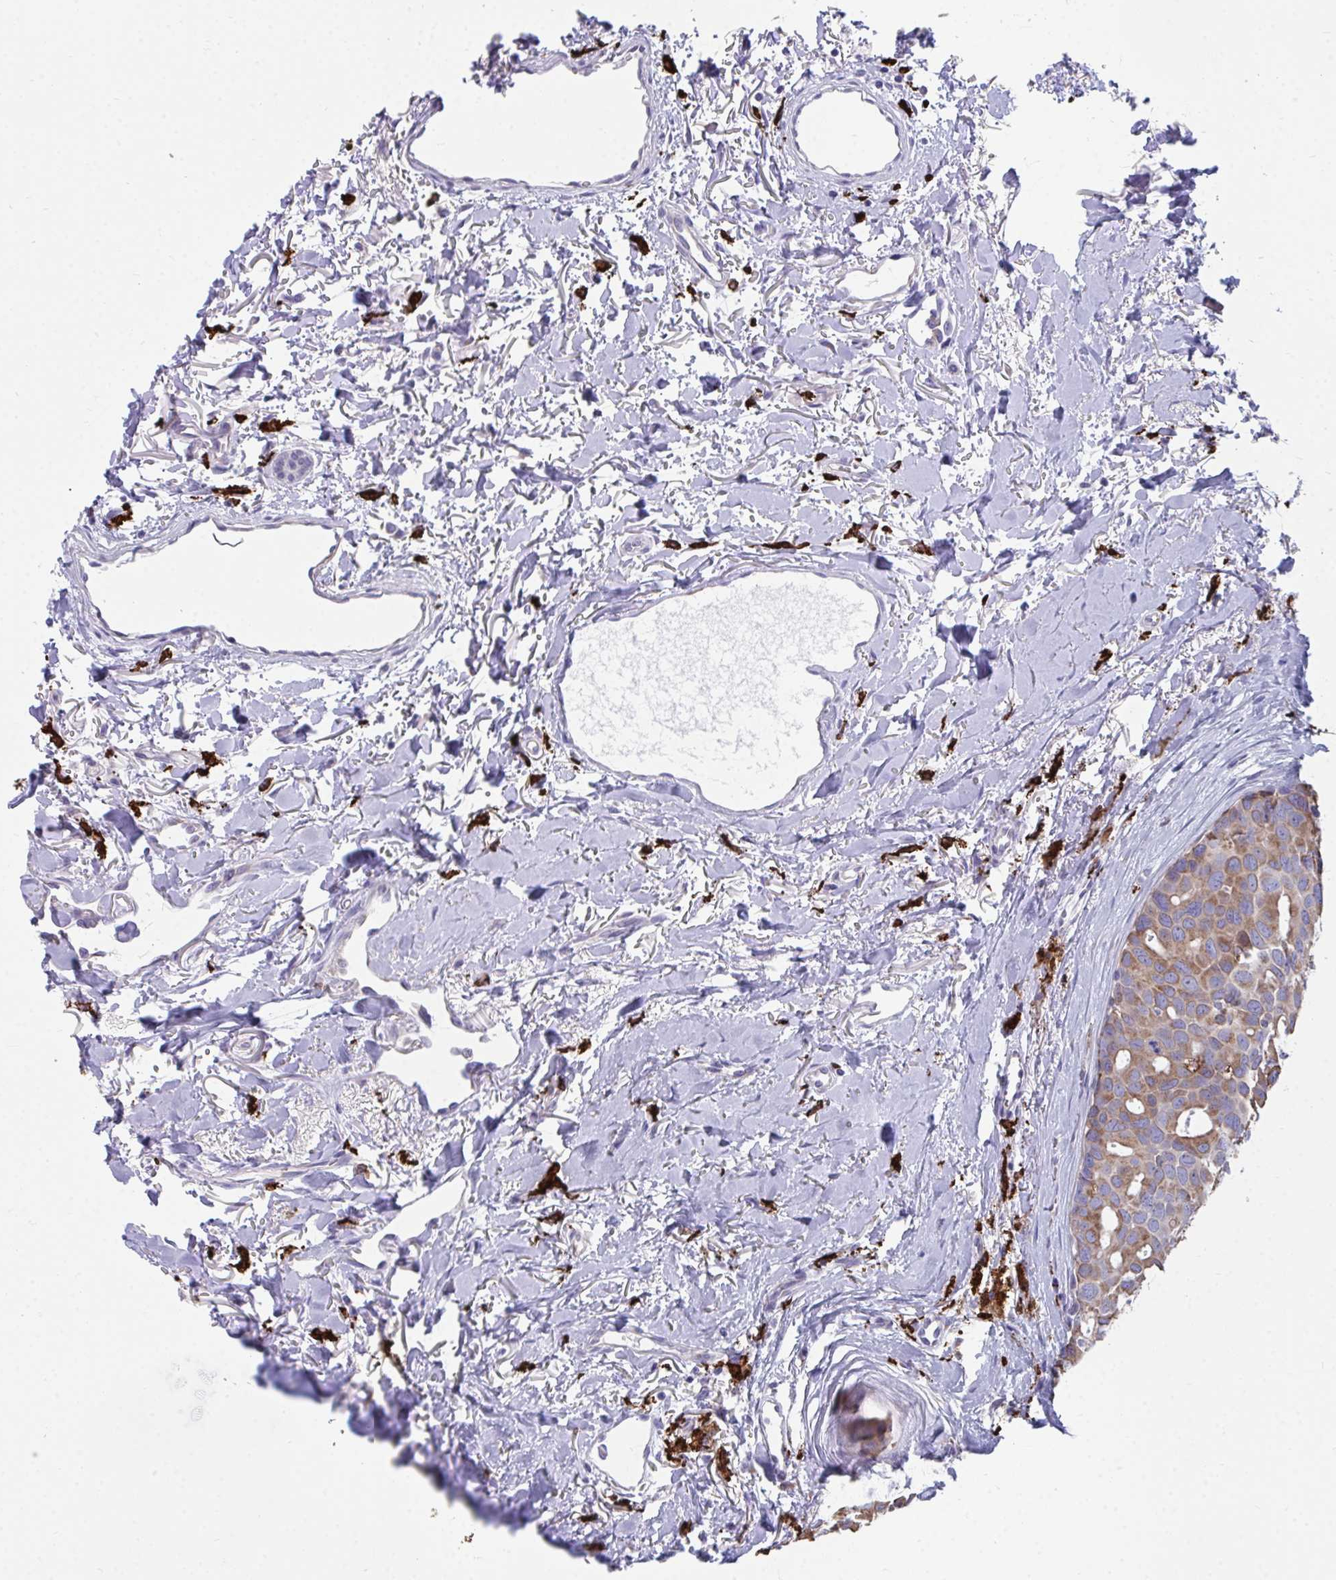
{"staining": {"intensity": "weak", "quantity": ">75%", "location": "cytoplasmic/membranous"}, "tissue": "breast cancer", "cell_type": "Tumor cells", "image_type": "cancer", "snomed": [{"axis": "morphology", "description": "Duct carcinoma"}, {"axis": "topography", "description": "Breast"}], "caption": "High-magnification brightfield microscopy of breast intraductal carcinoma stained with DAB (brown) and counterstained with hematoxylin (blue). tumor cells exhibit weak cytoplasmic/membranous expression is seen in about>75% of cells.", "gene": "CD163", "patient": {"sex": "female", "age": 54}}